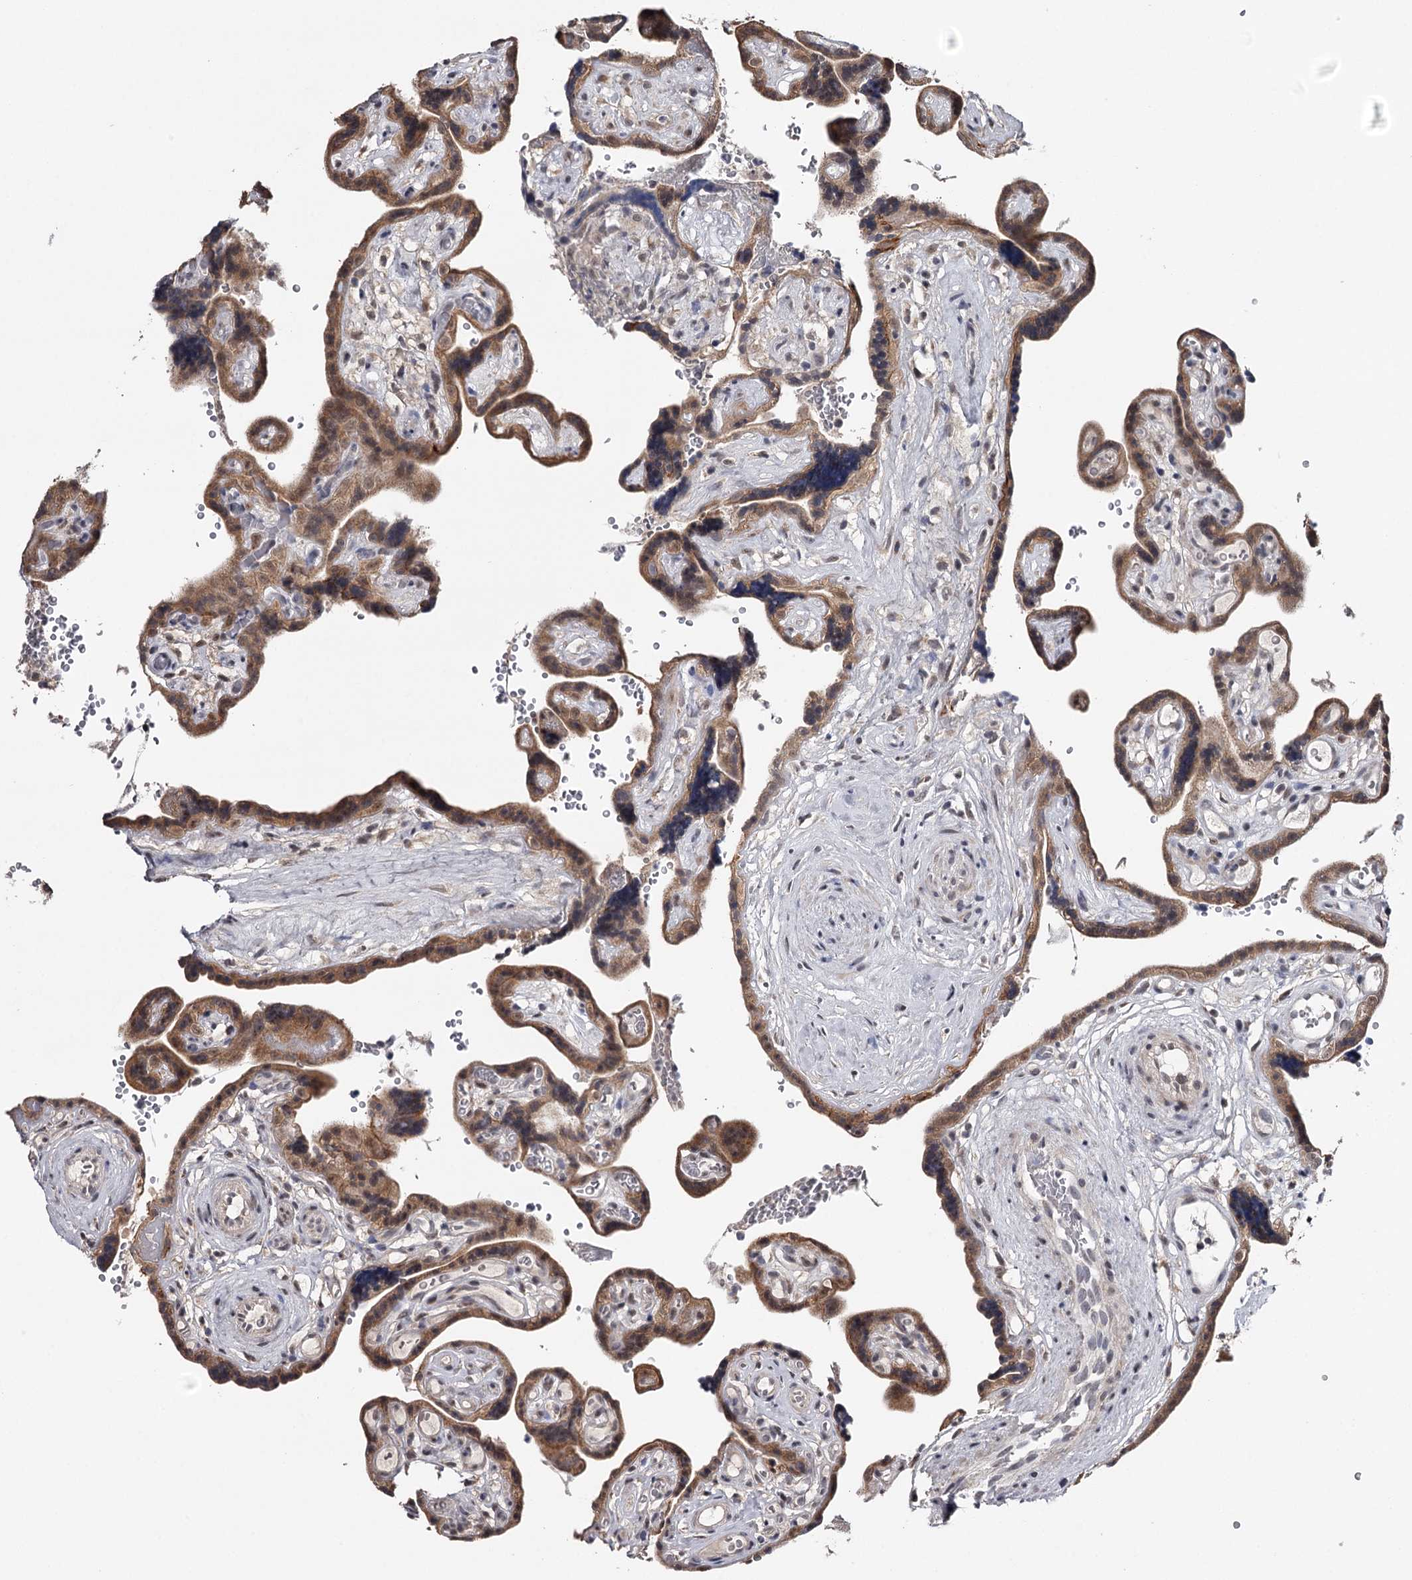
{"staining": {"intensity": "moderate", "quantity": ">75%", "location": "nuclear"}, "tissue": "placenta", "cell_type": "Decidual cells", "image_type": "normal", "snomed": [{"axis": "morphology", "description": "Normal tissue, NOS"}, {"axis": "topography", "description": "Placenta"}], "caption": "Decidual cells show medium levels of moderate nuclear expression in approximately >75% of cells in benign placenta.", "gene": "GTSF1", "patient": {"sex": "female", "age": 30}}